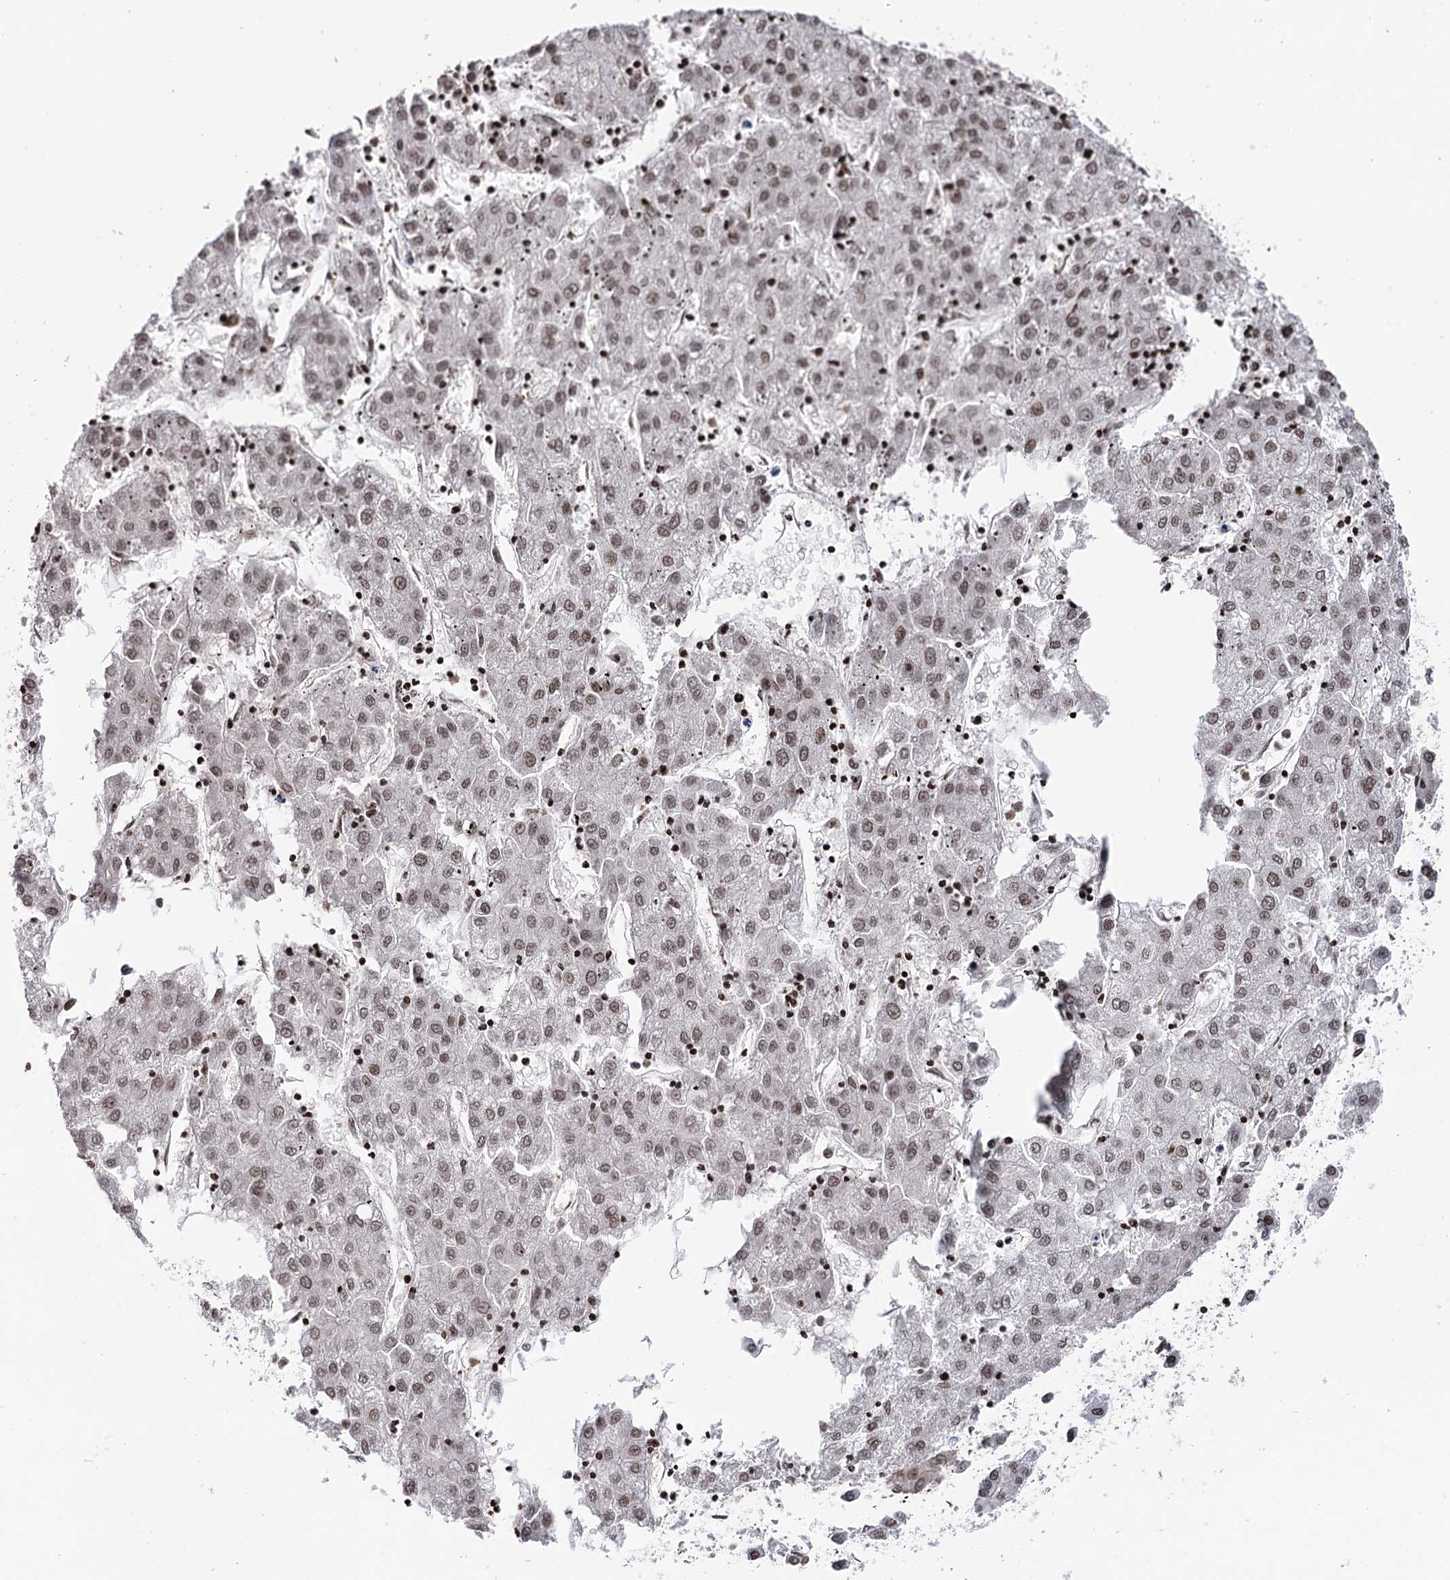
{"staining": {"intensity": "weak", "quantity": ">75%", "location": "nuclear"}, "tissue": "liver cancer", "cell_type": "Tumor cells", "image_type": "cancer", "snomed": [{"axis": "morphology", "description": "Carcinoma, Hepatocellular, NOS"}, {"axis": "topography", "description": "Liver"}], "caption": "Liver cancer stained with DAB IHC exhibits low levels of weak nuclear expression in approximately >75% of tumor cells.", "gene": "CCDC77", "patient": {"sex": "male", "age": 72}}